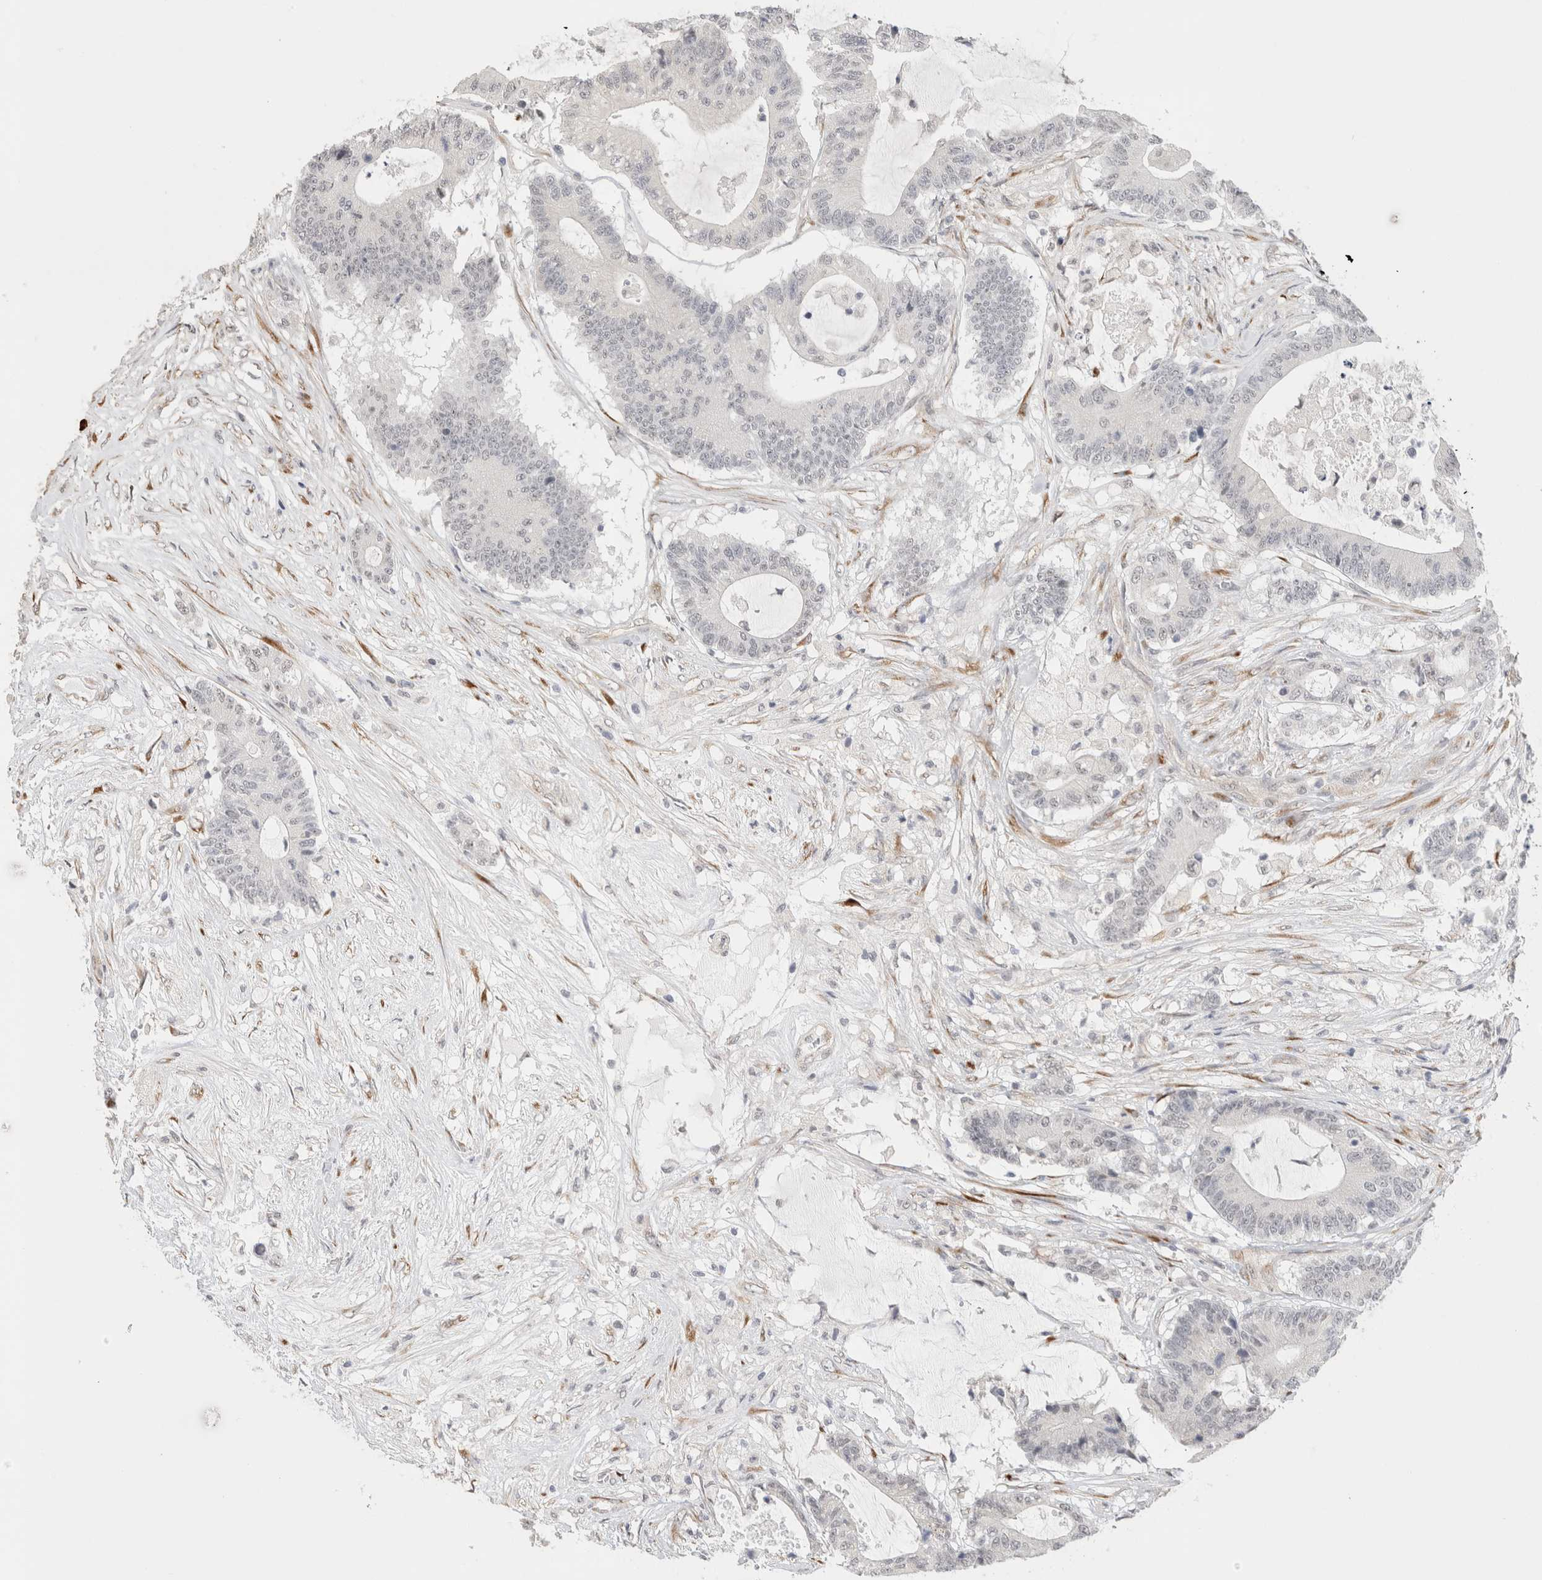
{"staining": {"intensity": "negative", "quantity": "none", "location": "none"}, "tissue": "colorectal cancer", "cell_type": "Tumor cells", "image_type": "cancer", "snomed": [{"axis": "morphology", "description": "Adenocarcinoma, NOS"}, {"axis": "topography", "description": "Colon"}], "caption": "Tumor cells show no significant expression in colorectal cancer (adenocarcinoma).", "gene": "HDLBP", "patient": {"sex": "female", "age": 84}}